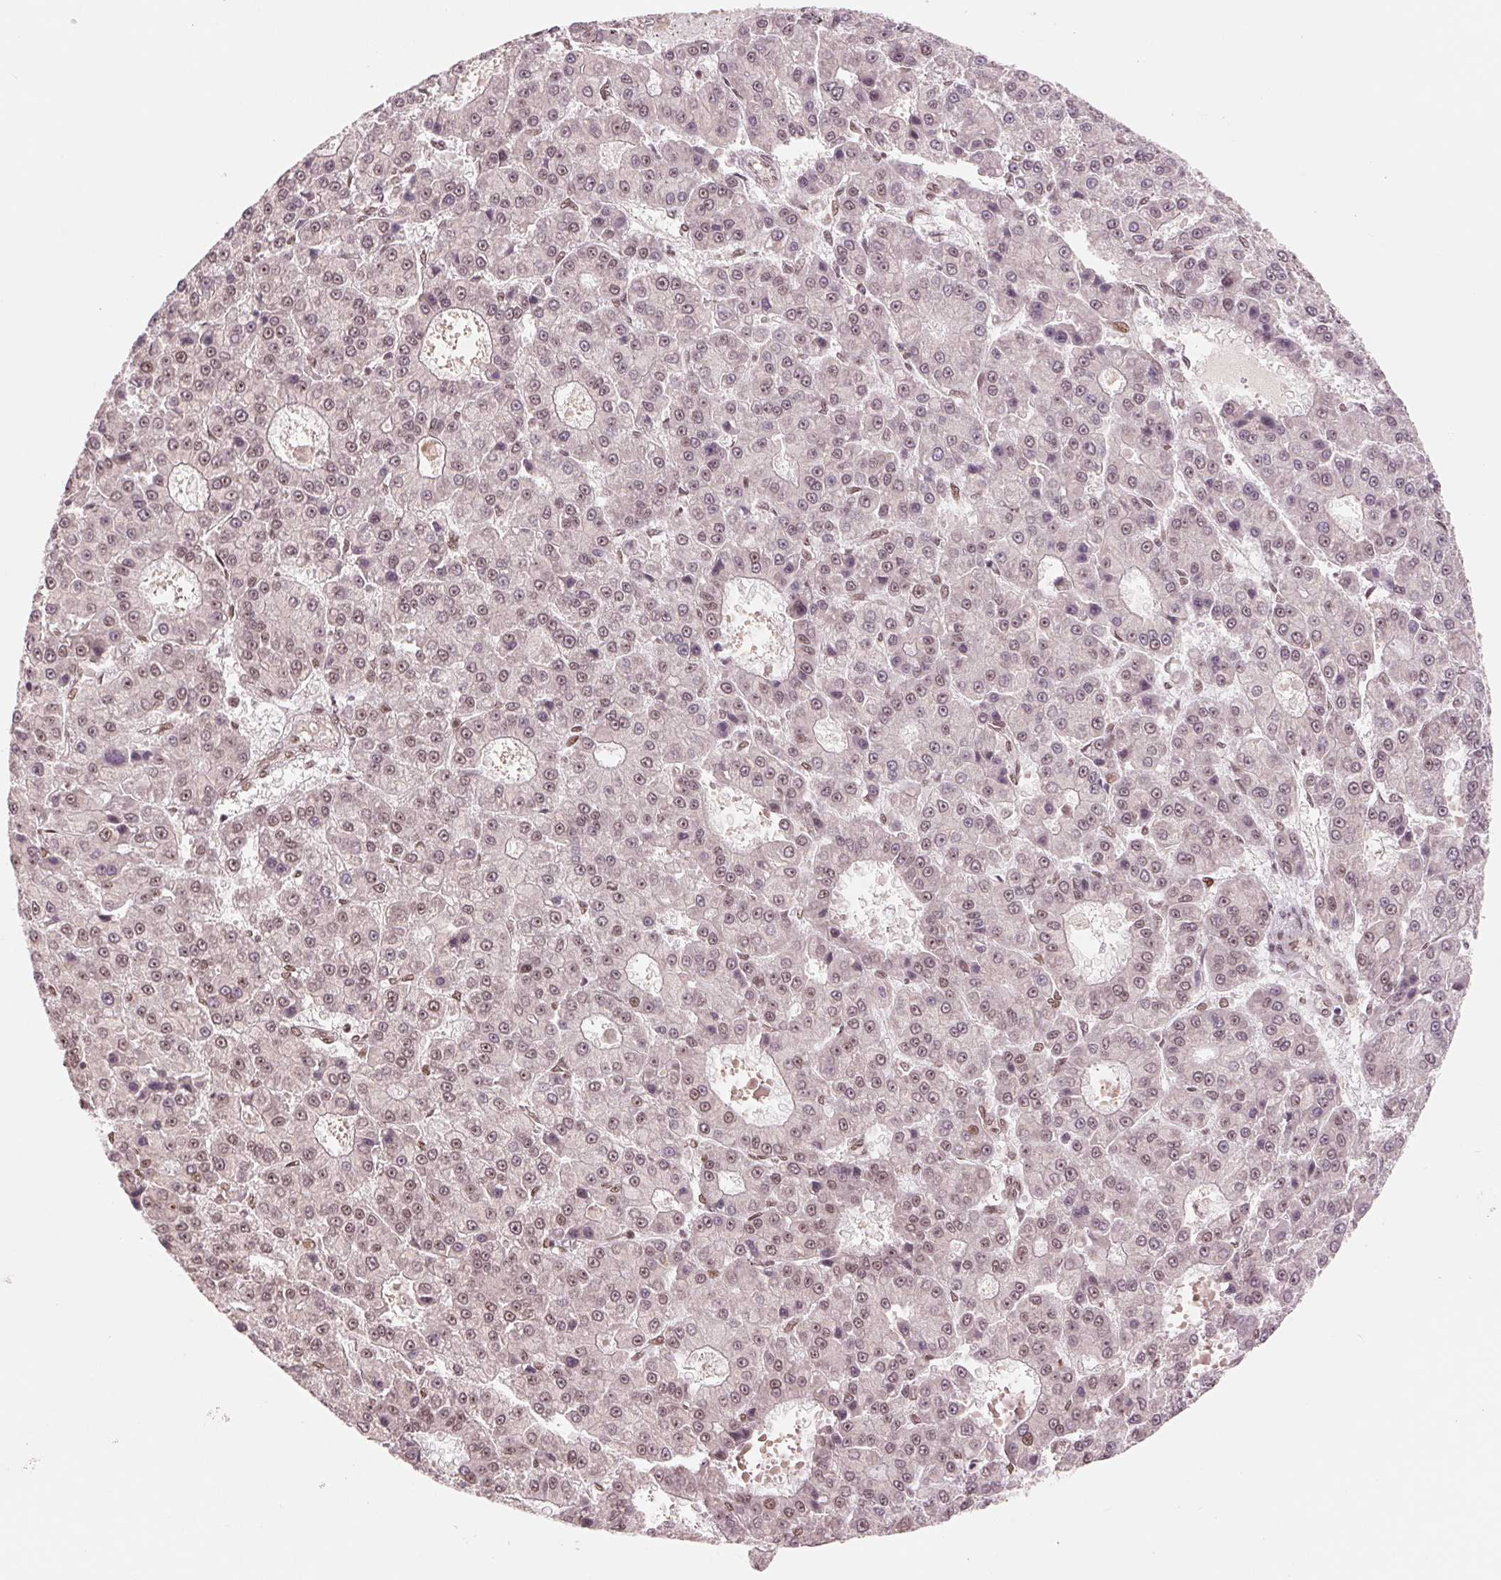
{"staining": {"intensity": "weak", "quantity": "25%-75%", "location": "nuclear"}, "tissue": "liver cancer", "cell_type": "Tumor cells", "image_type": "cancer", "snomed": [{"axis": "morphology", "description": "Carcinoma, Hepatocellular, NOS"}, {"axis": "topography", "description": "Liver"}], "caption": "The micrograph exhibits immunohistochemical staining of liver cancer. There is weak nuclear expression is seen in about 25%-75% of tumor cells. The protein of interest is stained brown, and the nuclei are stained in blue (DAB (3,3'-diaminobenzidine) IHC with brightfield microscopy, high magnification).", "gene": "TTLL9", "patient": {"sex": "male", "age": 70}}